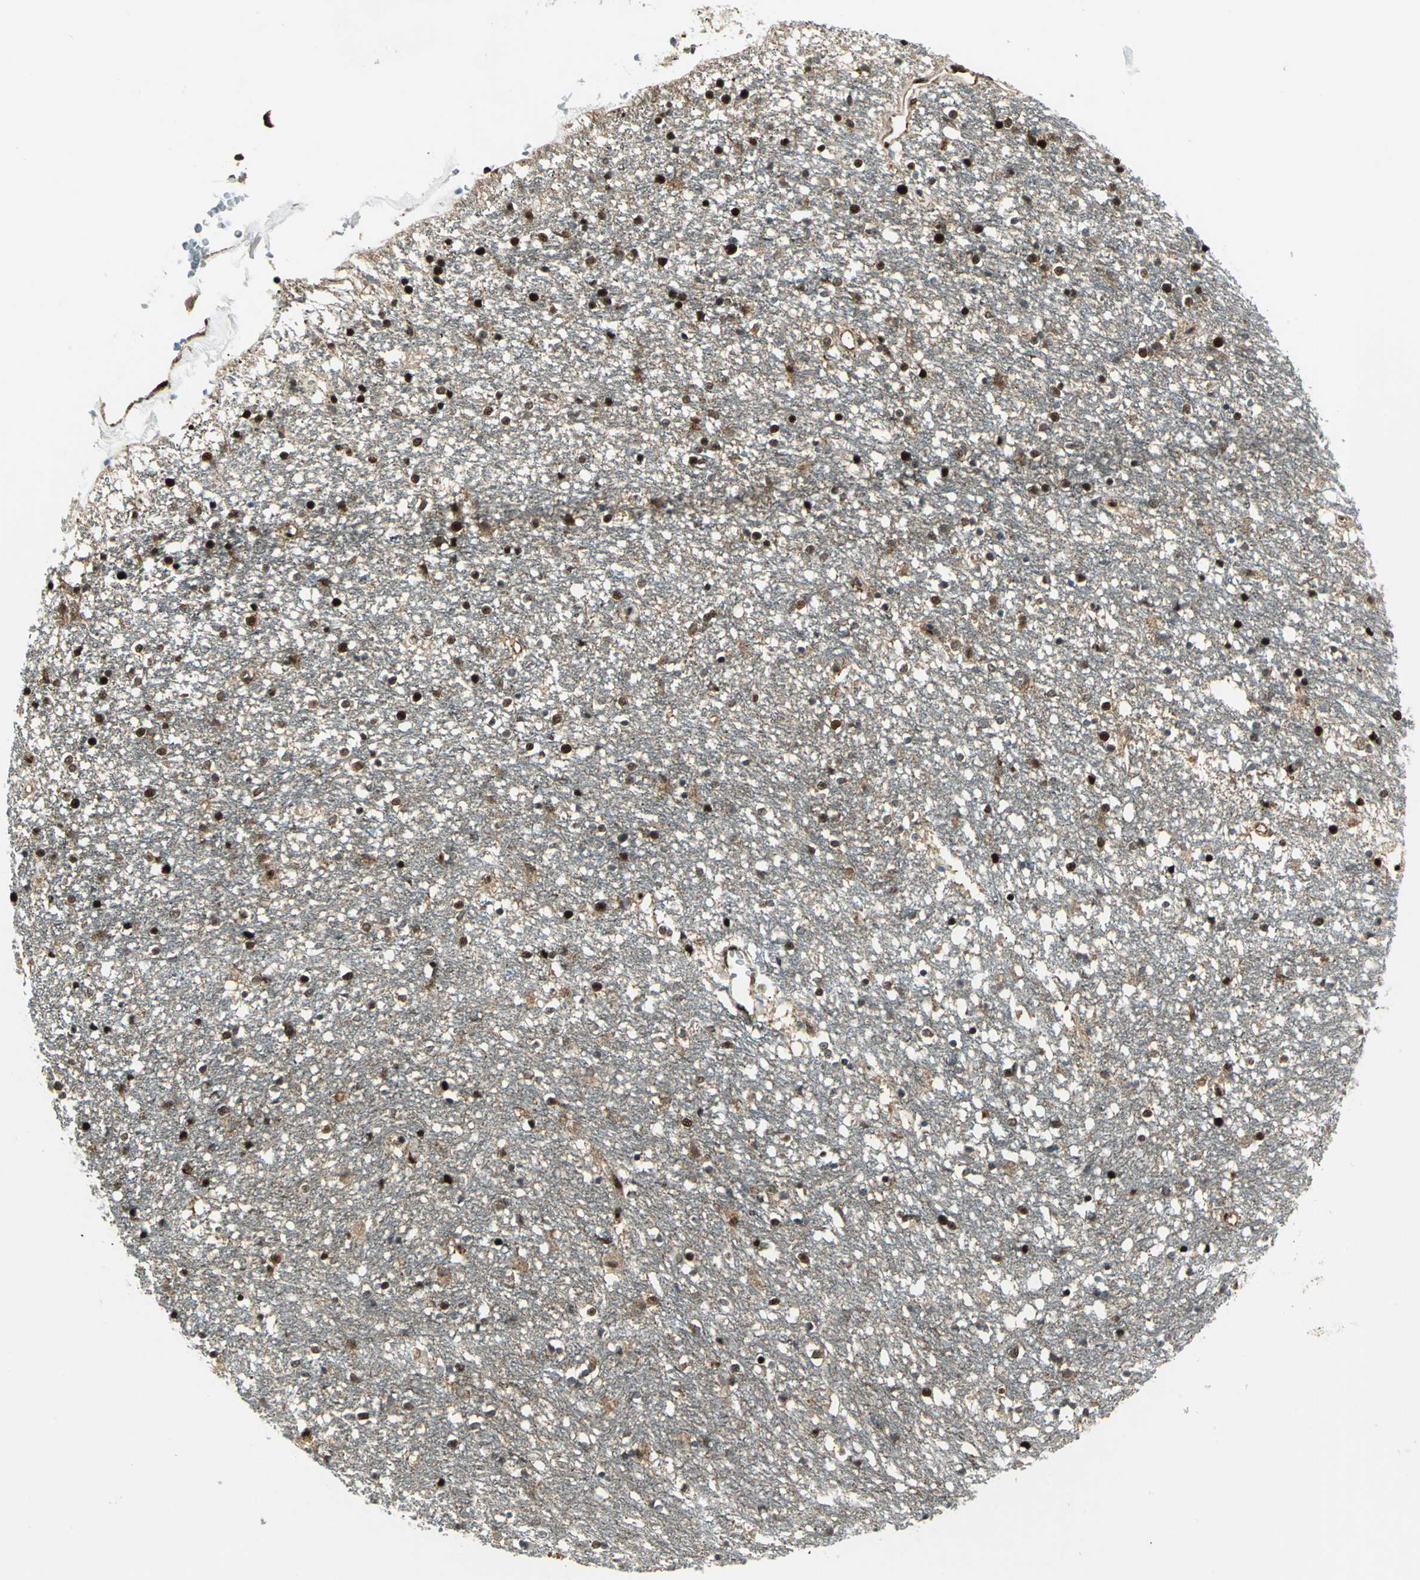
{"staining": {"intensity": "strong", "quantity": ">75%", "location": "cytoplasmic/membranous,nuclear"}, "tissue": "caudate", "cell_type": "Glial cells", "image_type": "normal", "snomed": [{"axis": "morphology", "description": "Normal tissue, NOS"}, {"axis": "topography", "description": "Lateral ventricle wall"}], "caption": "Protein staining demonstrates strong cytoplasmic/membranous,nuclear staining in approximately >75% of glial cells in unremarkable caudate.", "gene": "COPS5", "patient": {"sex": "female", "age": 54}}